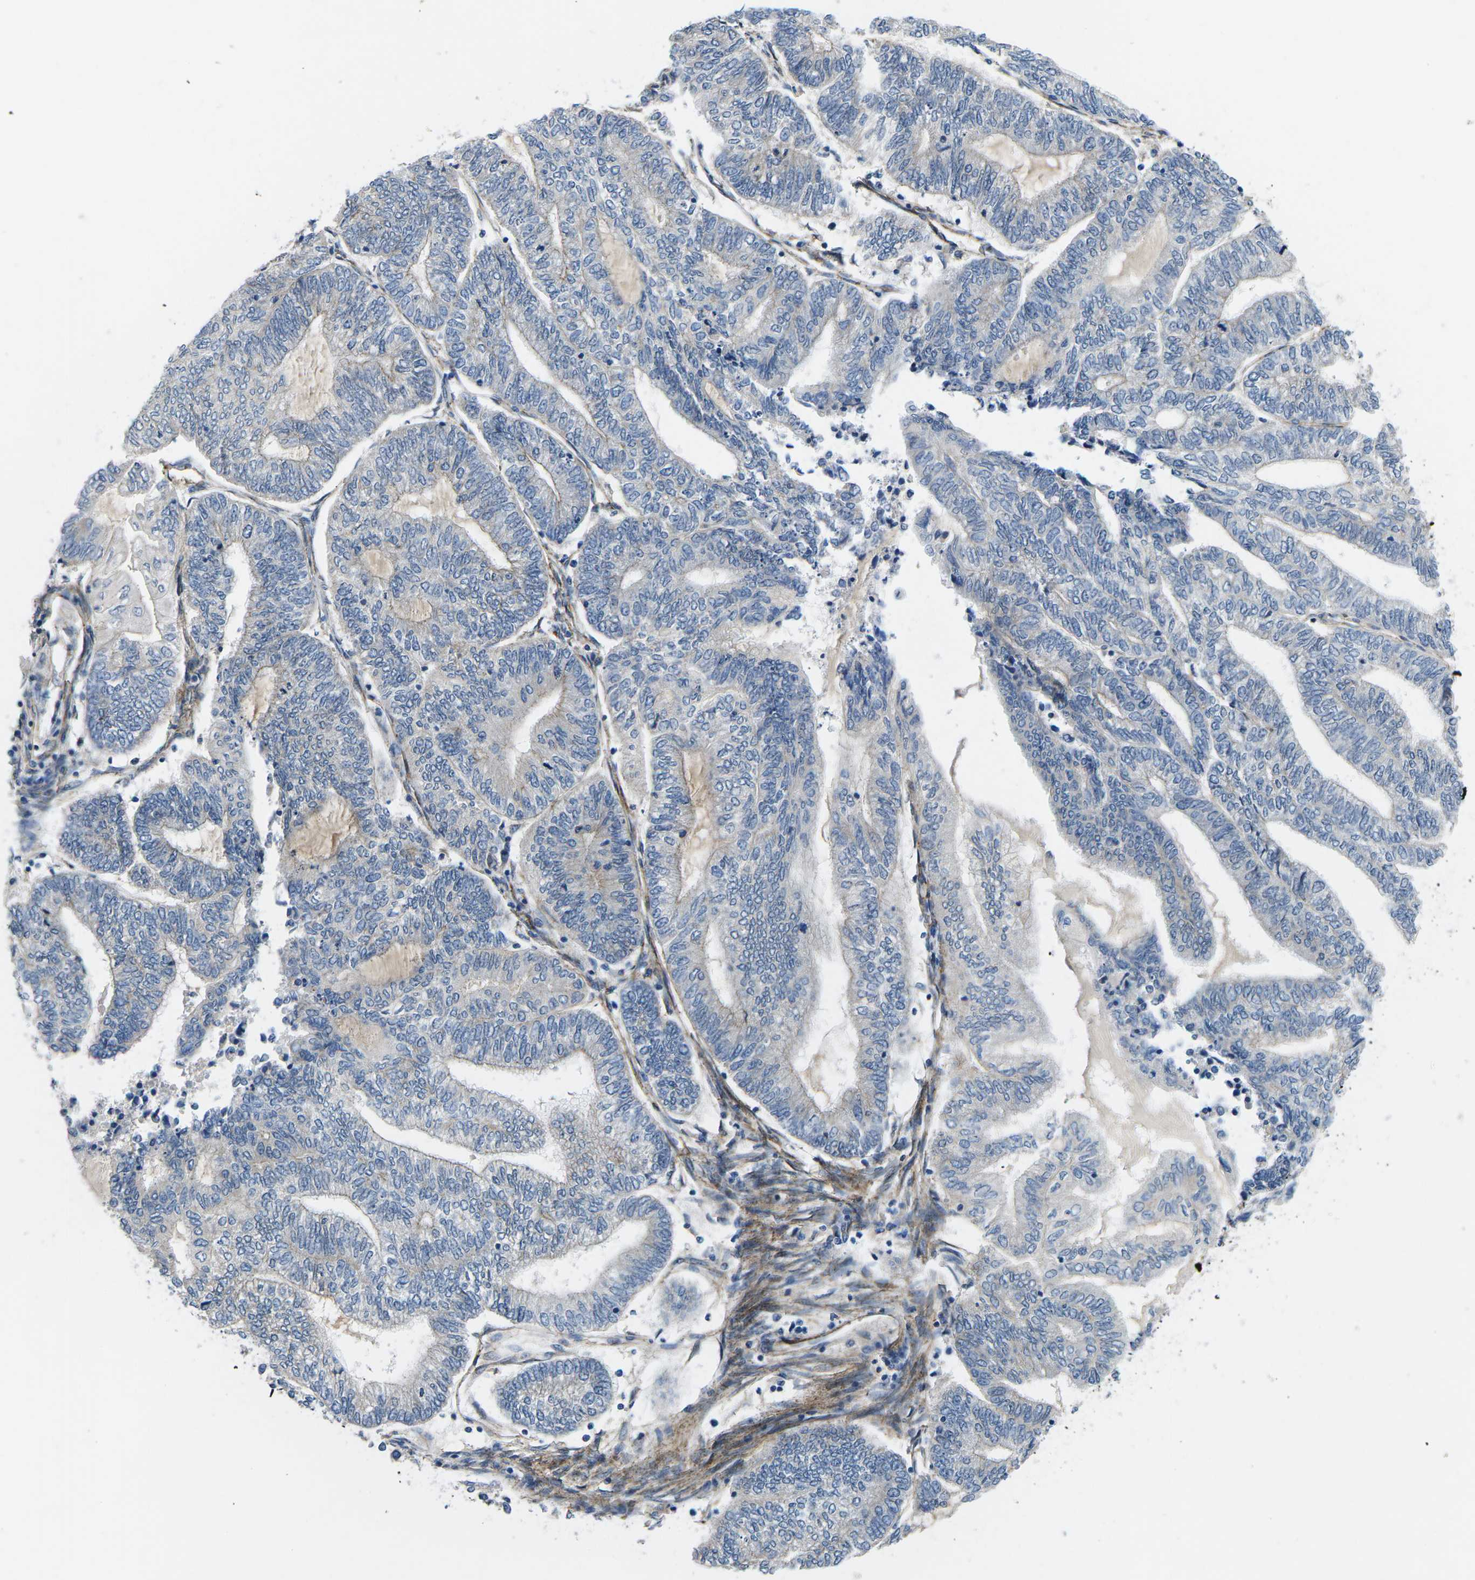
{"staining": {"intensity": "negative", "quantity": "none", "location": "none"}, "tissue": "endometrial cancer", "cell_type": "Tumor cells", "image_type": "cancer", "snomed": [{"axis": "morphology", "description": "Adenocarcinoma, NOS"}, {"axis": "topography", "description": "Uterus"}, {"axis": "topography", "description": "Endometrium"}], "caption": "This is a histopathology image of immunohistochemistry staining of adenocarcinoma (endometrial), which shows no staining in tumor cells.", "gene": "CTNND1", "patient": {"sex": "female", "age": 70}}